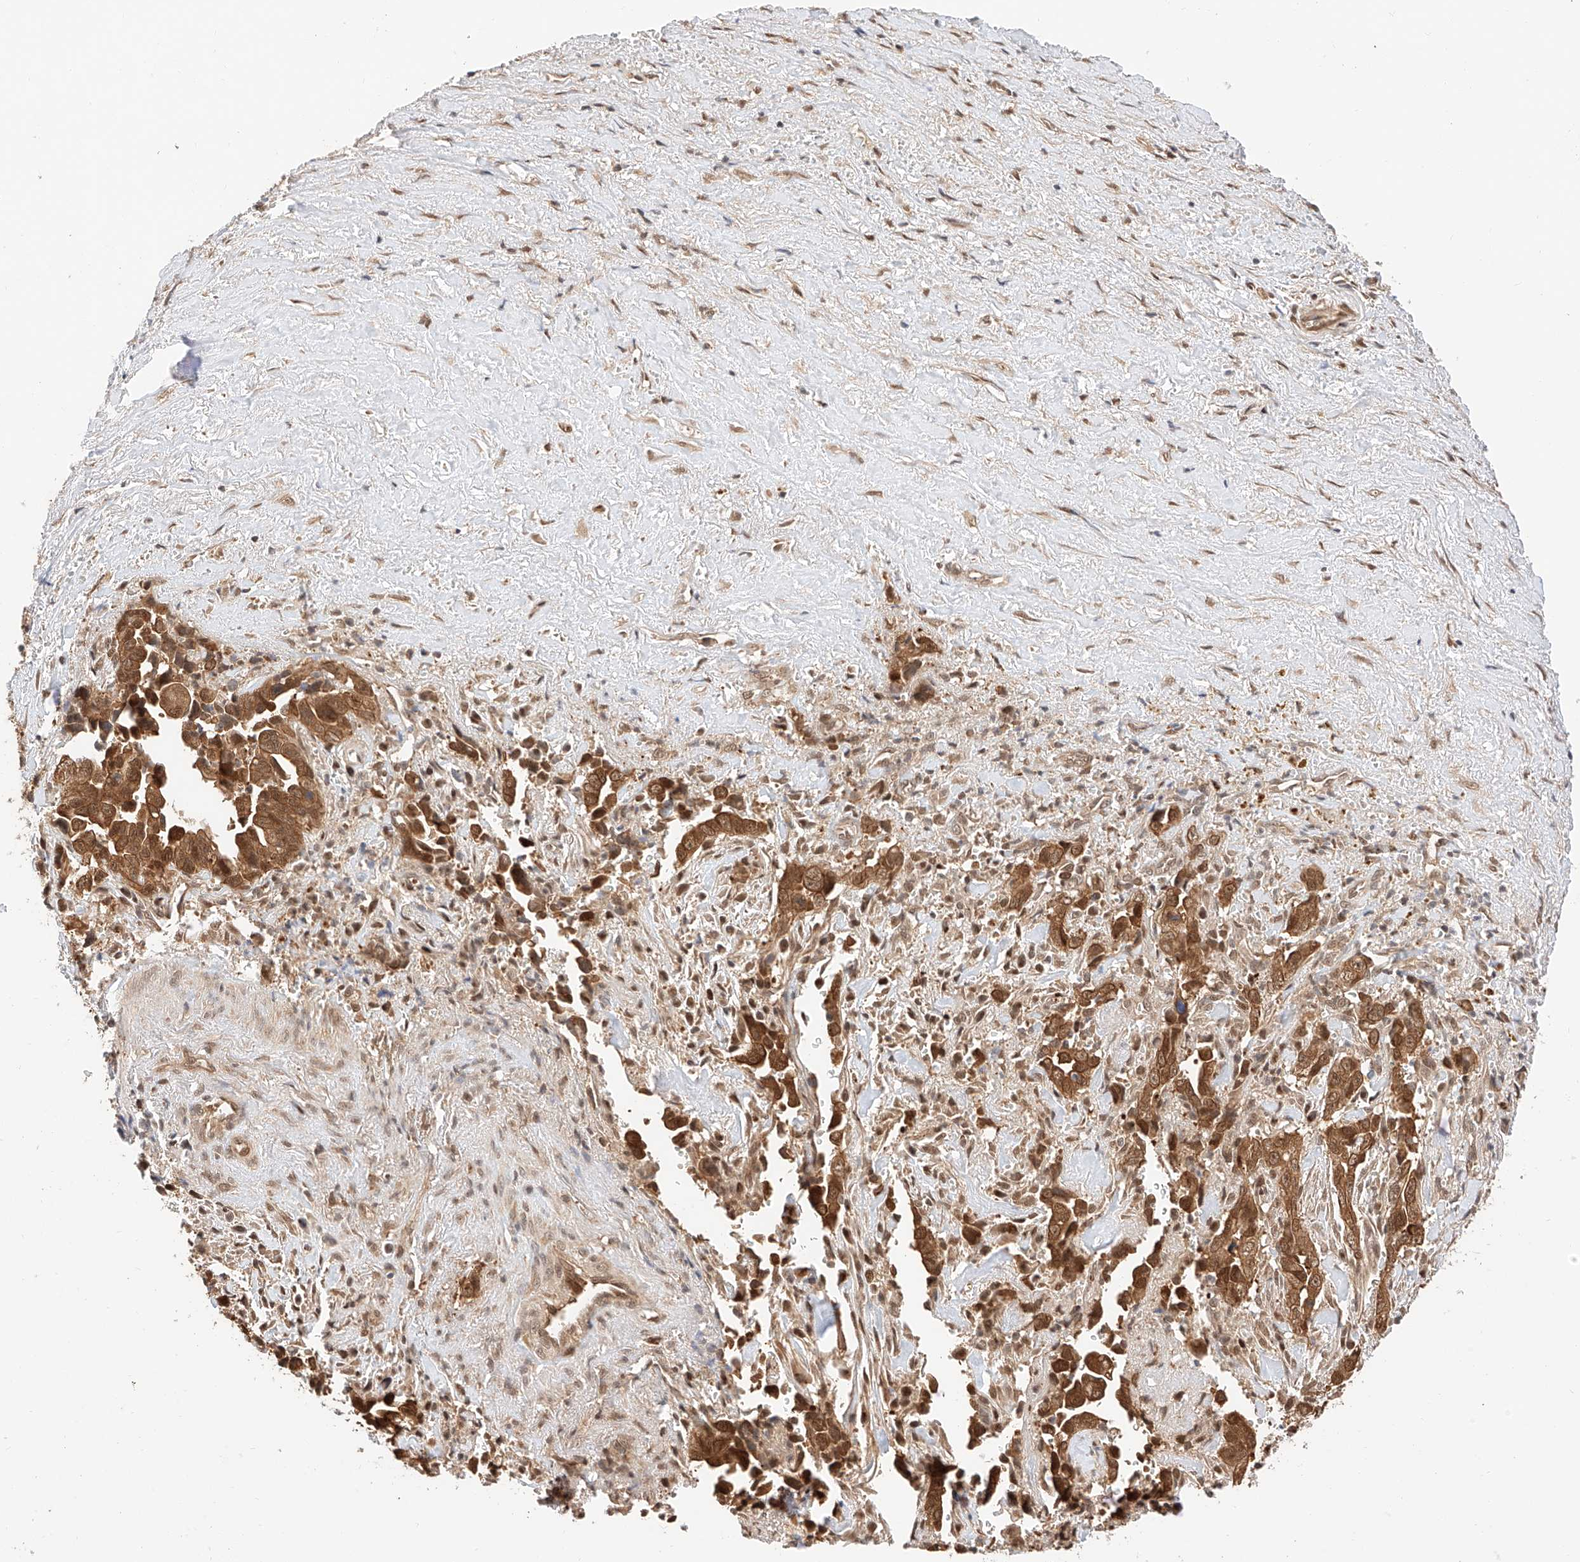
{"staining": {"intensity": "moderate", "quantity": ">75%", "location": "cytoplasmic/membranous,nuclear"}, "tissue": "liver cancer", "cell_type": "Tumor cells", "image_type": "cancer", "snomed": [{"axis": "morphology", "description": "Cholangiocarcinoma"}, {"axis": "topography", "description": "Liver"}], "caption": "Brown immunohistochemical staining in human liver cholangiocarcinoma shows moderate cytoplasmic/membranous and nuclear staining in approximately >75% of tumor cells. Nuclei are stained in blue.", "gene": "EIF4H", "patient": {"sex": "female", "age": 79}}